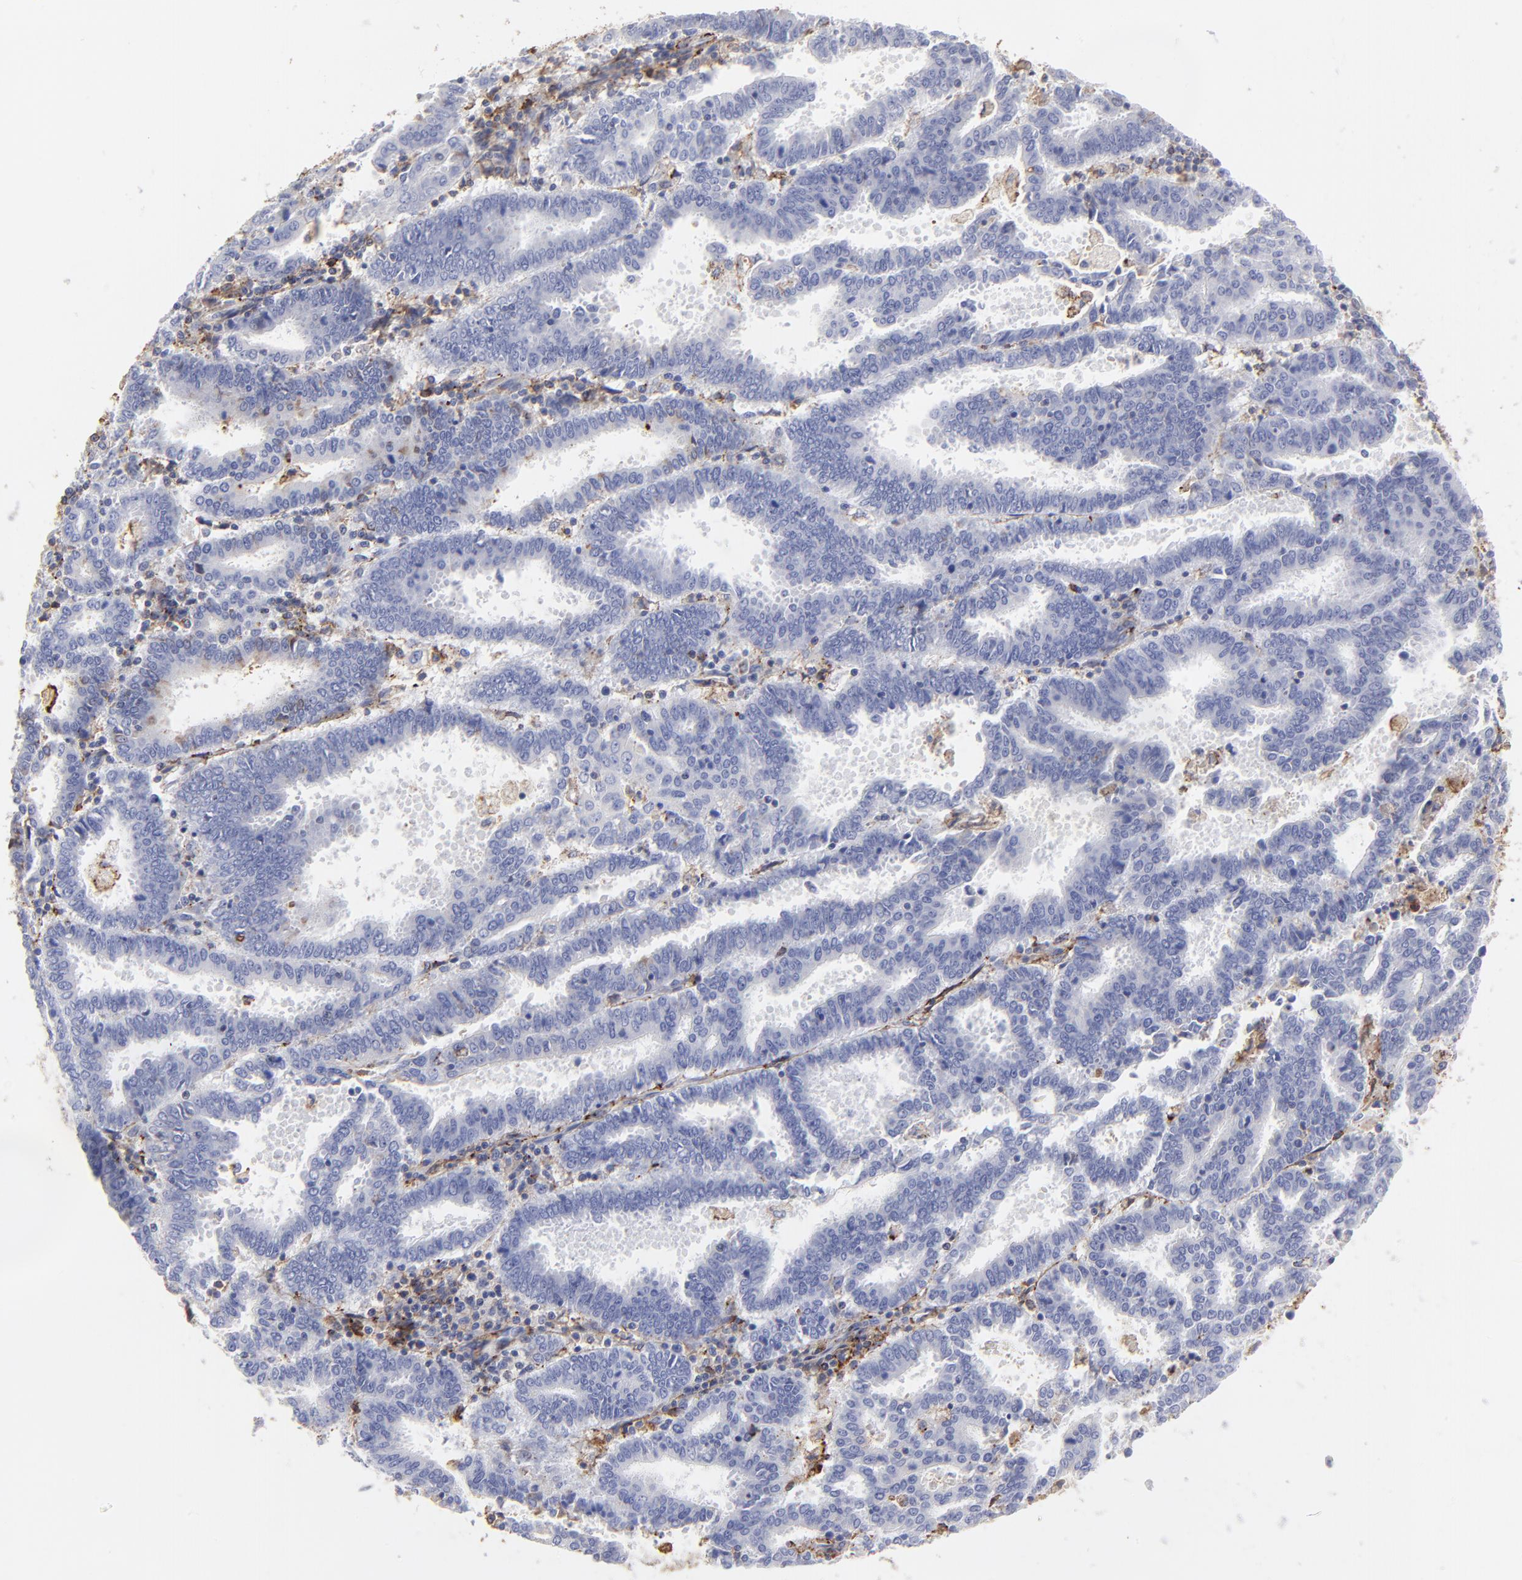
{"staining": {"intensity": "negative", "quantity": "none", "location": "none"}, "tissue": "endometrial cancer", "cell_type": "Tumor cells", "image_type": "cancer", "snomed": [{"axis": "morphology", "description": "Adenocarcinoma, NOS"}, {"axis": "topography", "description": "Uterus"}], "caption": "High magnification brightfield microscopy of endometrial cancer (adenocarcinoma) stained with DAB (brown) and counterstained with hematoxylin (blue): tumor cells show no significant staining.", "gene": "ANXA6", "patient": {"sex": "female", "age": 83}}